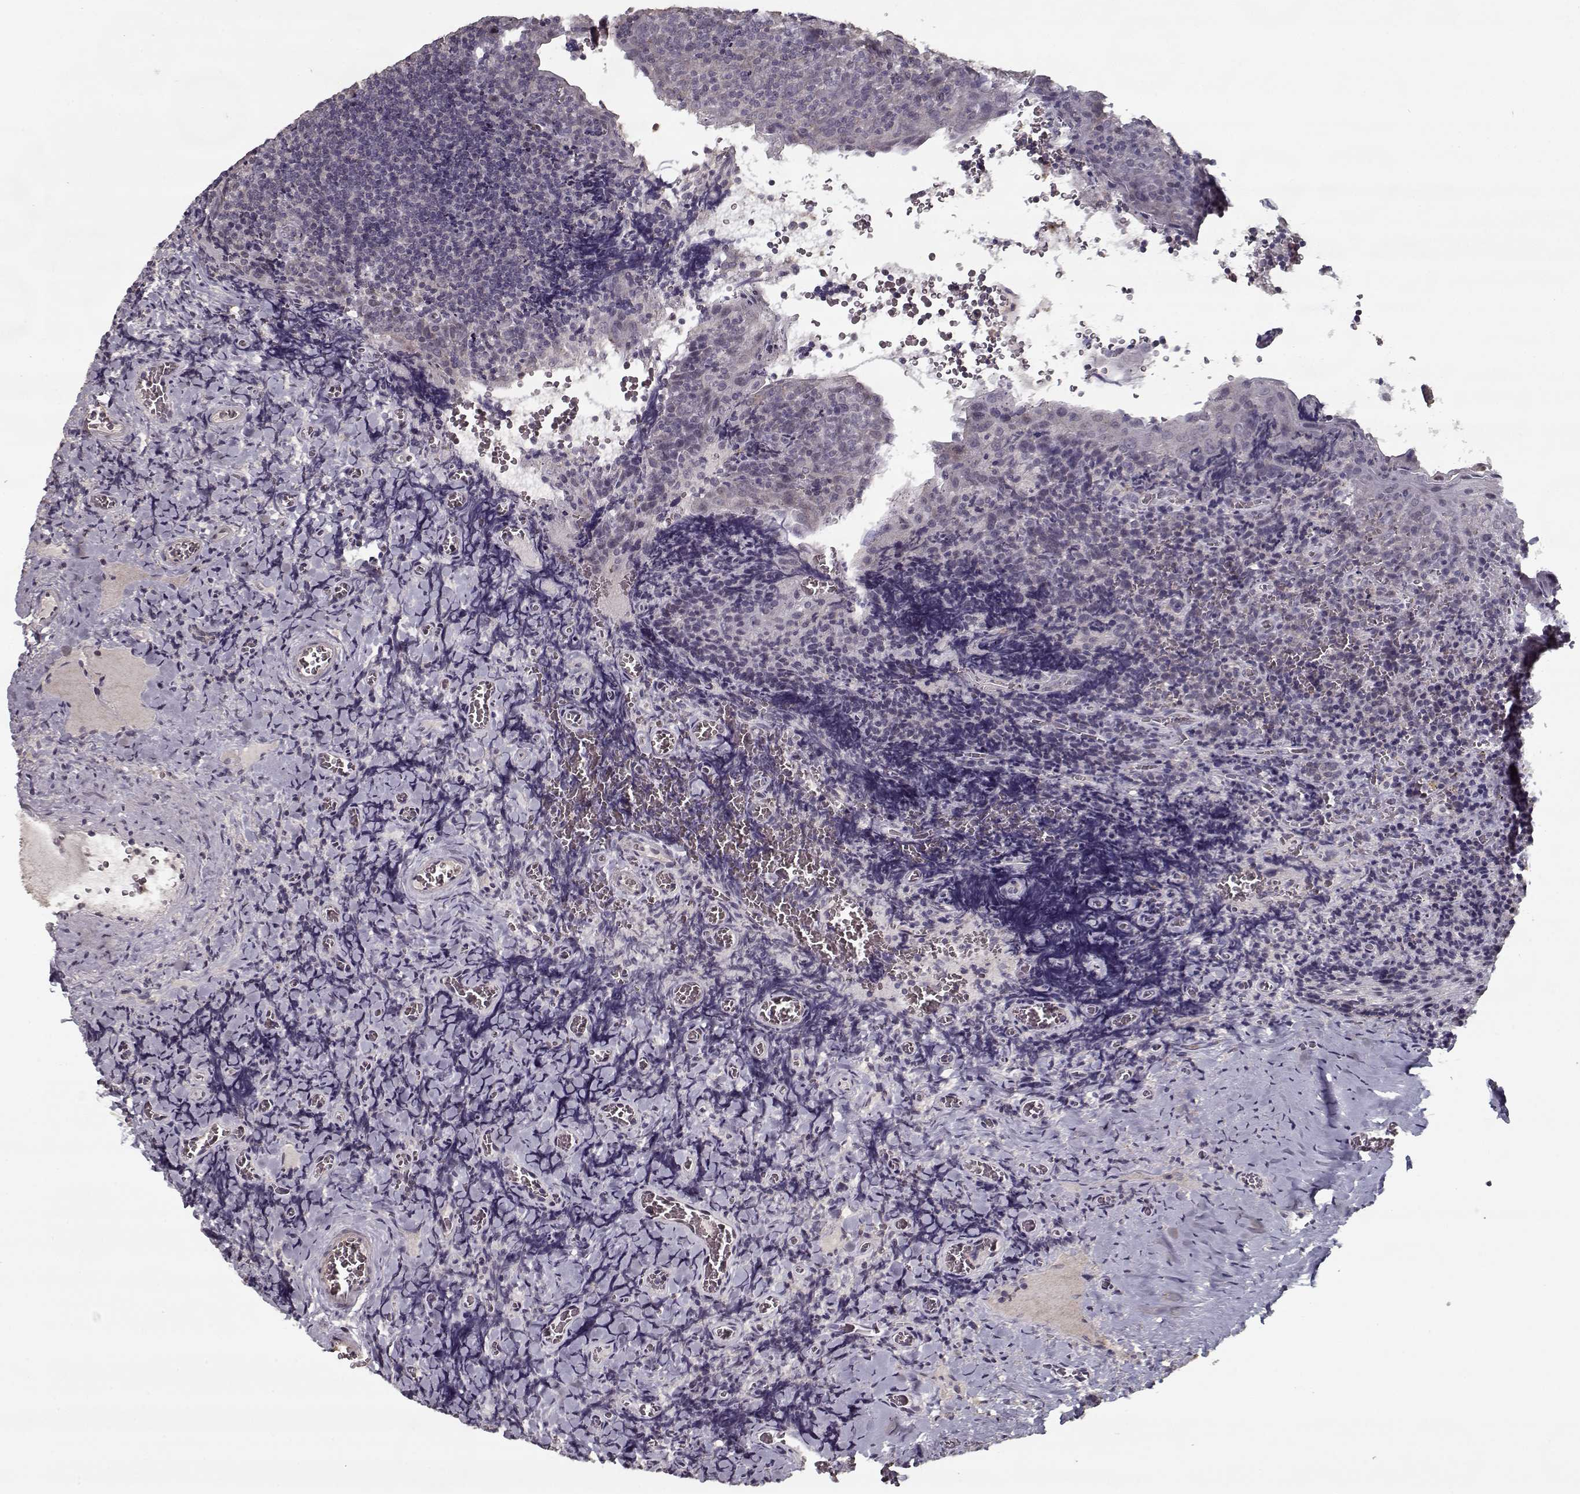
{"staining": {"intensity": "negative", "quantity": "none", "location": "none"}, "tissue": "tonsil", "cell_type": "Germinal center cells", "image_type": "normal", "snomed": [{"axis": "morphology", "description": "Normal tissue, NOS"}, {"axis": "morphology", "description": "Inflammation, NOS"}, {"axis": "topography", "description": "Tonsil"}], "caption": "Immunohistochemistry of unremarkable human tonsil shows no expression in germinal center cells. (DAB (3,3'-diaminobenzidine) IHC with hematoxylin counter stain).", "gene": "LAMA2", "patient": {"sex": "female", "age": 31}}